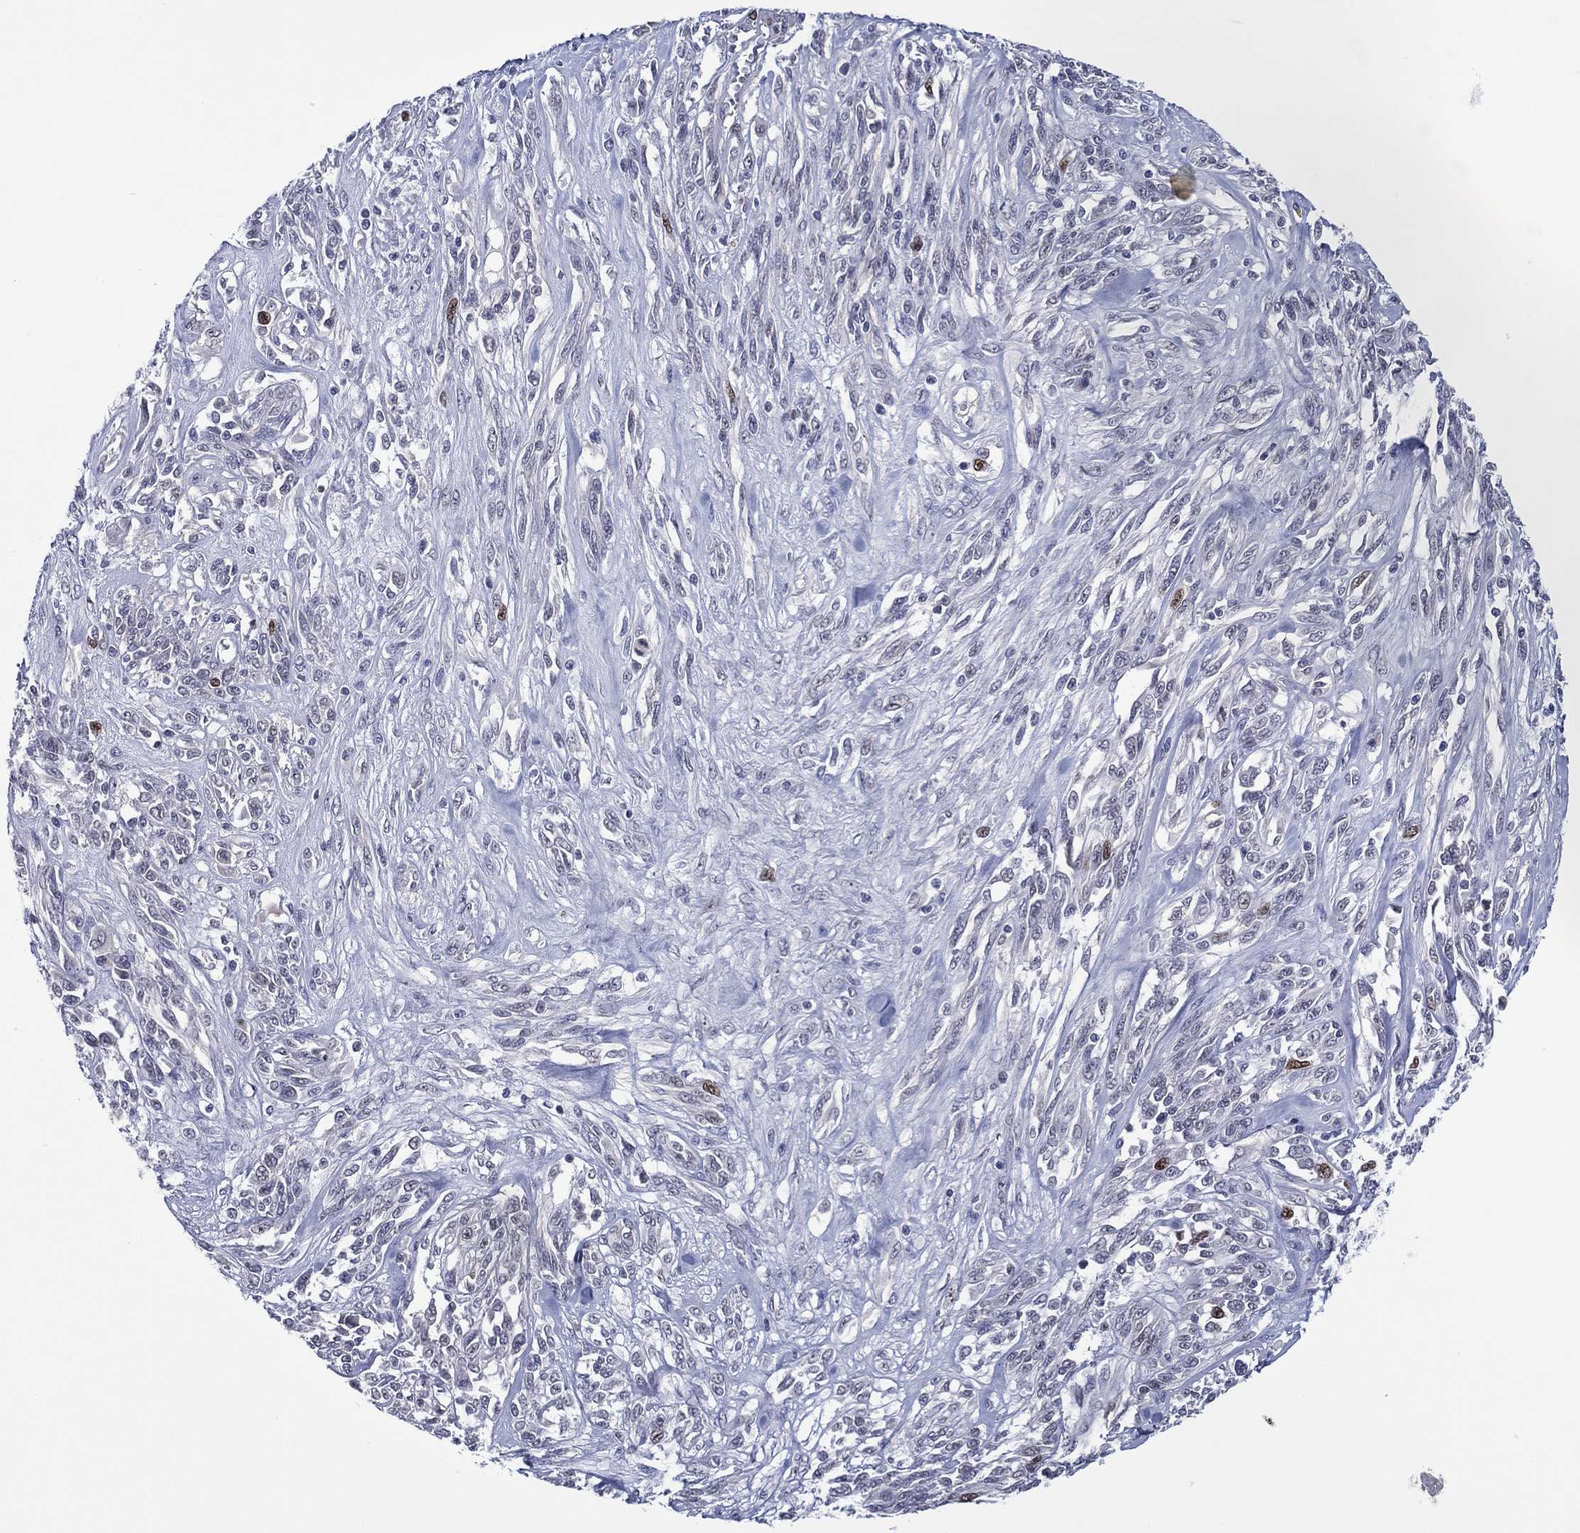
{"staining": {"intensity": "moderate", "quantity": "<25%", "location": "nuclear"}, "tissue": "melanoma", "cell_type": "Tumor cells", "image_type": "cancer", "snomed": [{"axis": "morphology", "description": "Malignant melanoma, NOS"}, {"axis": "topography", "description": "Skin"}], "caption": "An IHC photomicrograph of neoplastic tissue is shown. Protein staining in brown shows moderate nuclear positivity in malignant melanoma within tumor cells. (Brightfield microscopy of DAB IHC at high magnification).", "gene": "GATA6", "patient": {"sex": "female", "age": 91}}